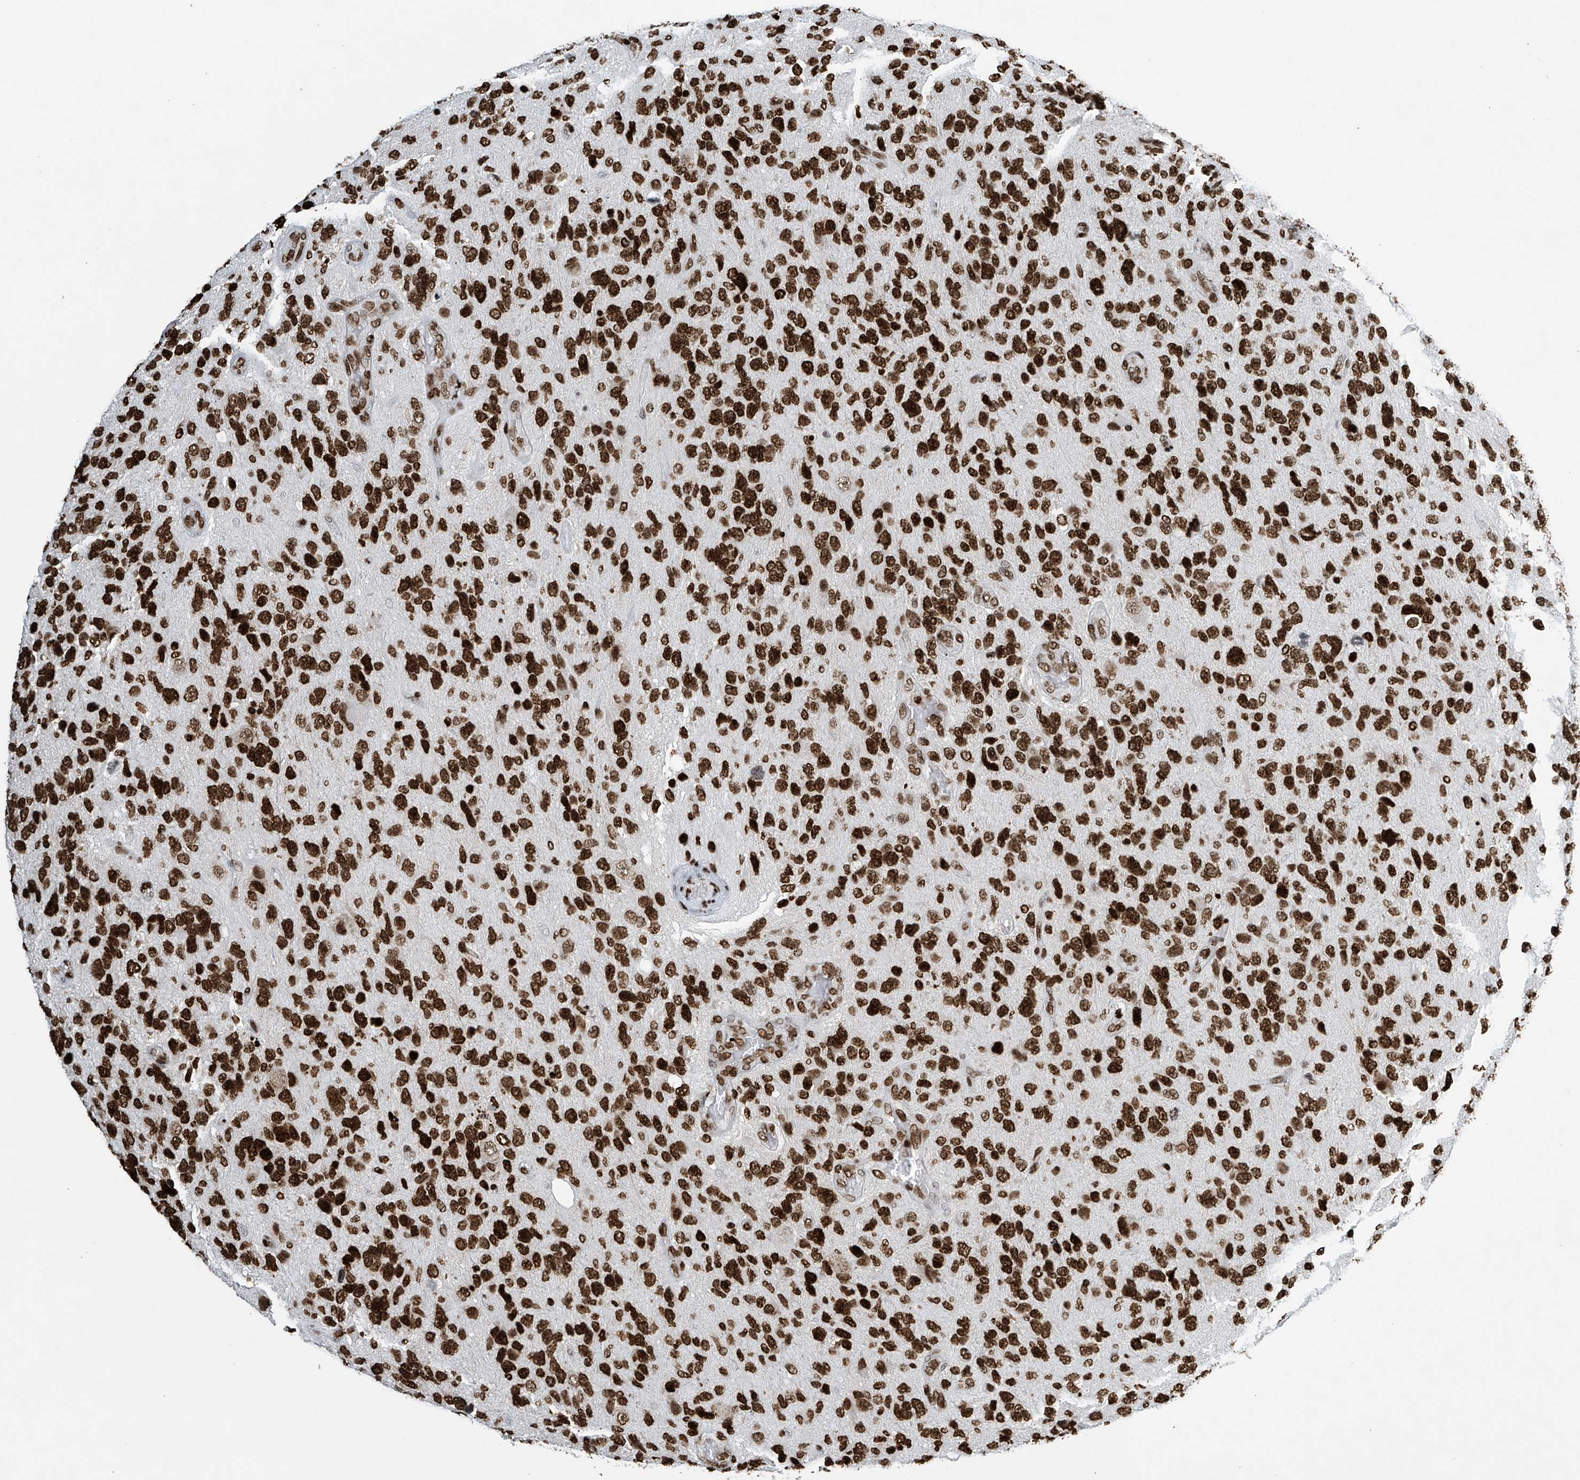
{"staining": {"intensity": "strong", "quantity": ">75%", "location": "nuclear"}, "tissue": "glioma", "cell_type": "Tumor cells", "image_type": "cancer", "snomed": [{"axis": "morphology", "description": "Glioma, malignant, High grade"}, {"axis": "topography", "description": "Brain"}], "caption": "Approximately >75% of tumor cells in human glioma show strong nuclear protein staining as visualized by brown immunohistochemical staining.", "gene": "H4C16", "patient": {"sex": "female", "age": 58}}